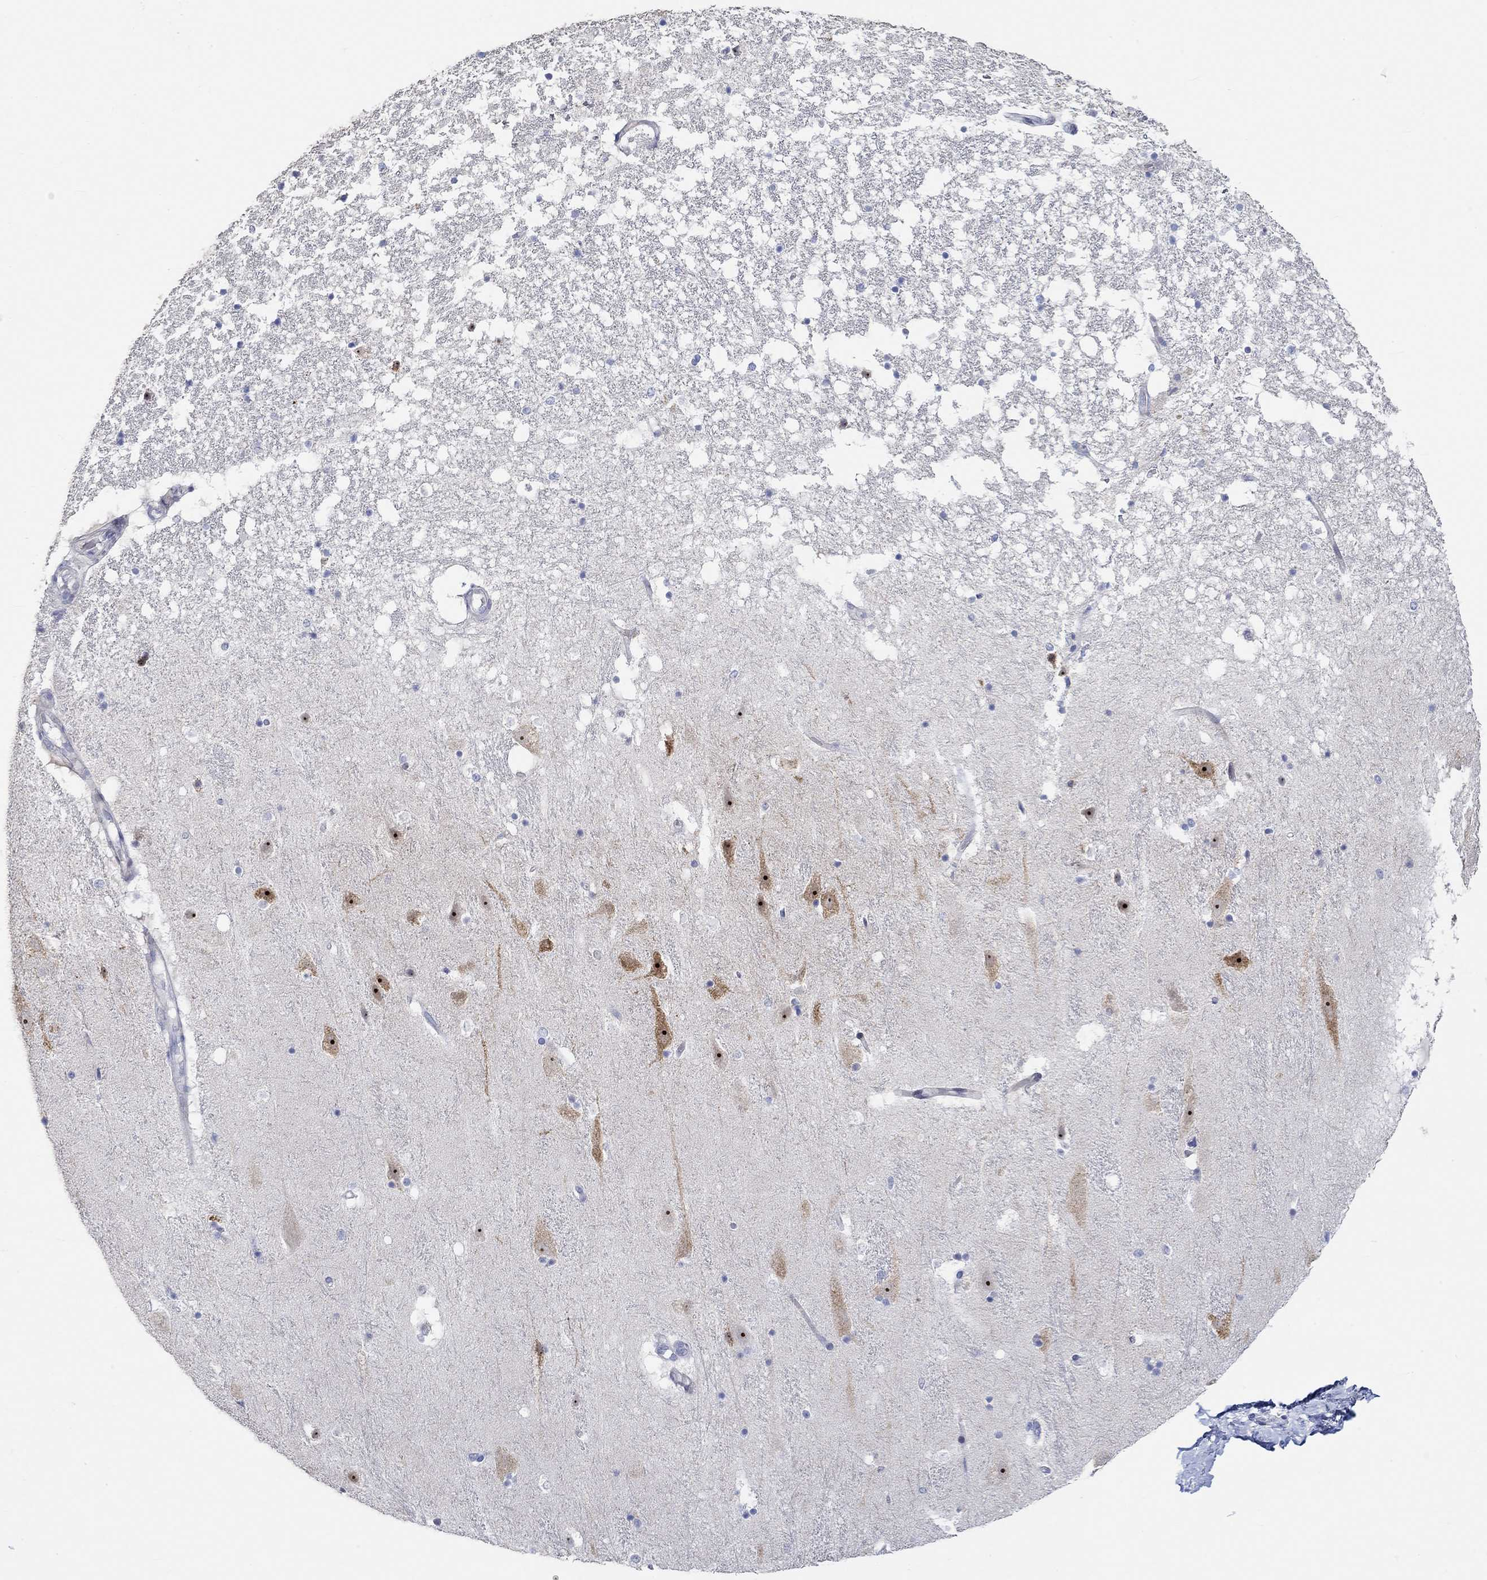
{"staining": {"intensity": "negative", "quantity": "none", "location": "none"}, "tissue": "hippocampus", "cell_type": "Glial cells", "image_type": "normal", "snomed": [{"axis": "morphology", "description": "Normal tissue, NOS"}, {"axis": "topography", "description": "Hippocampus"}], "caption": "Immunohistochemistry (IHC) of benign human hippocampus exhibits no expression in glial cells.", "gene": "PNMA5", "patient": {"sex": "male", "age": 49}}